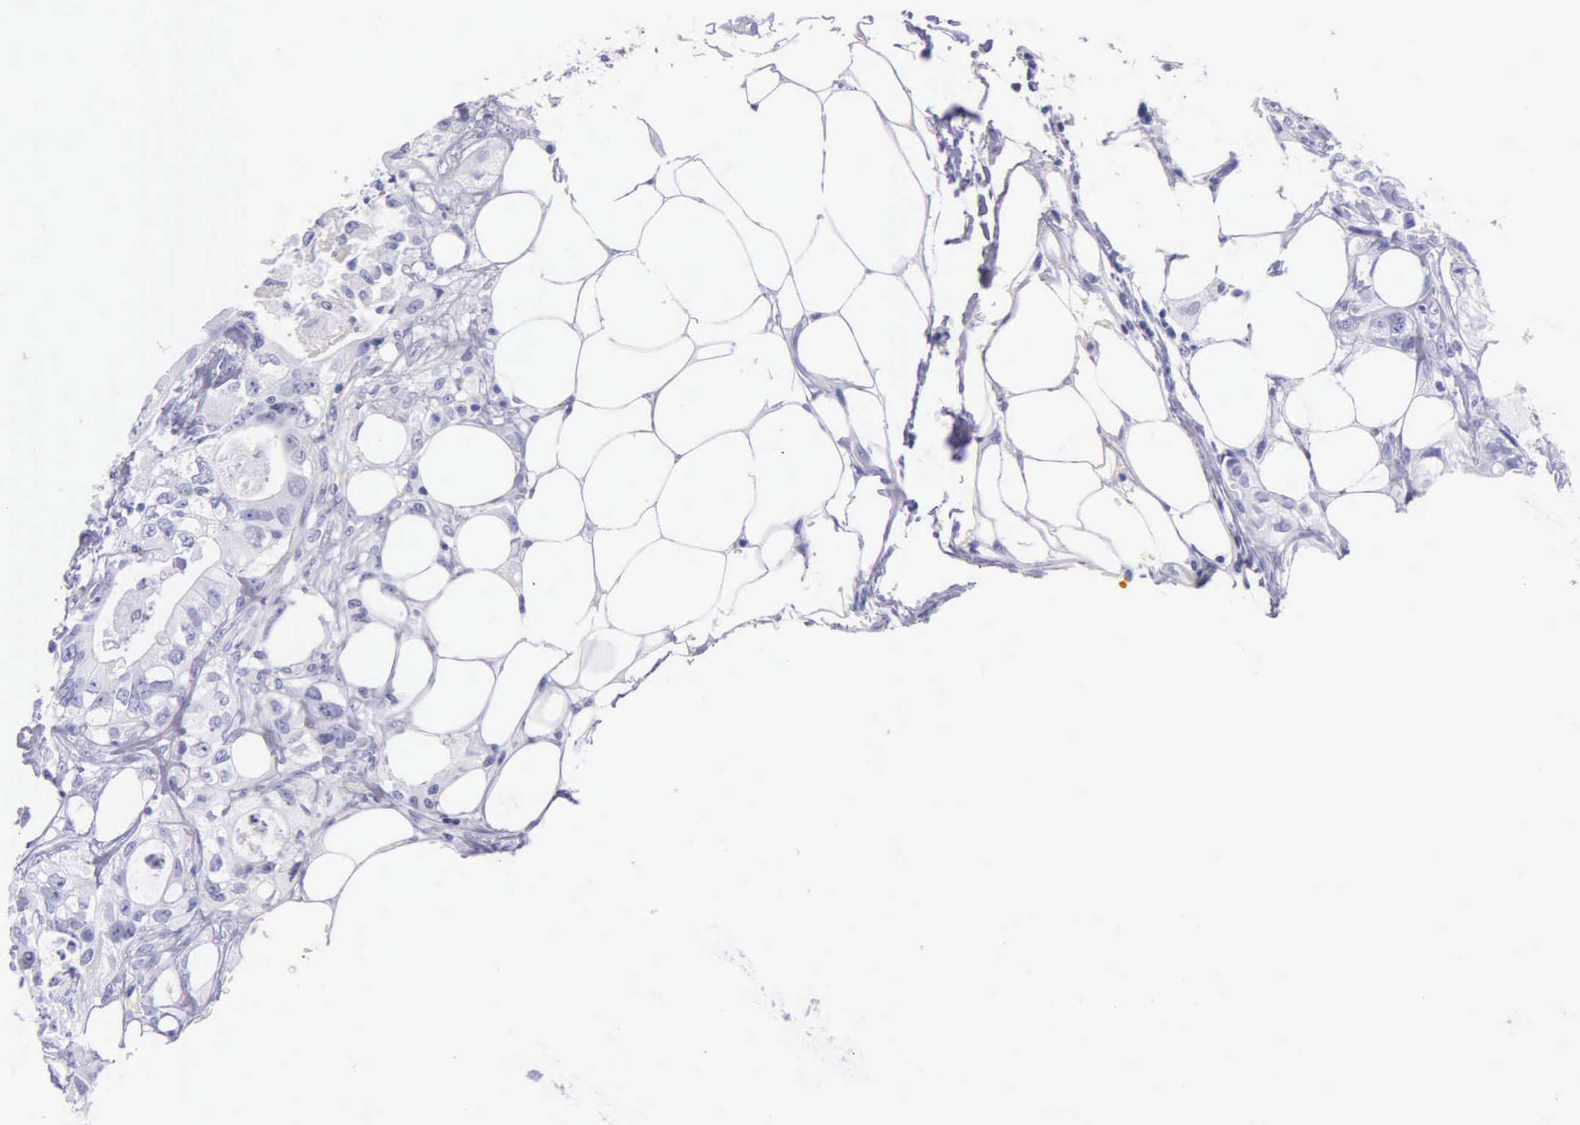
{"staining": {"intensity": "negative", "quantity": "none", "location": "none"}, "tissue": "colorectal cancer", "cell_type": "Tumor cells", "image_type": "cancer", "snomed": [{"axis": "morphology", "description": "Adenocarcinoma, NOS"}, {"axis": "topography", "description": "Rectum"}], "caption": "Colorectal cancer (adenocarcinoma) was stained to show a protein in brown. There is no significant positivity in tumor cells.", "gene": "KLK3", "patient": {"sex": "female", "age": 57}}